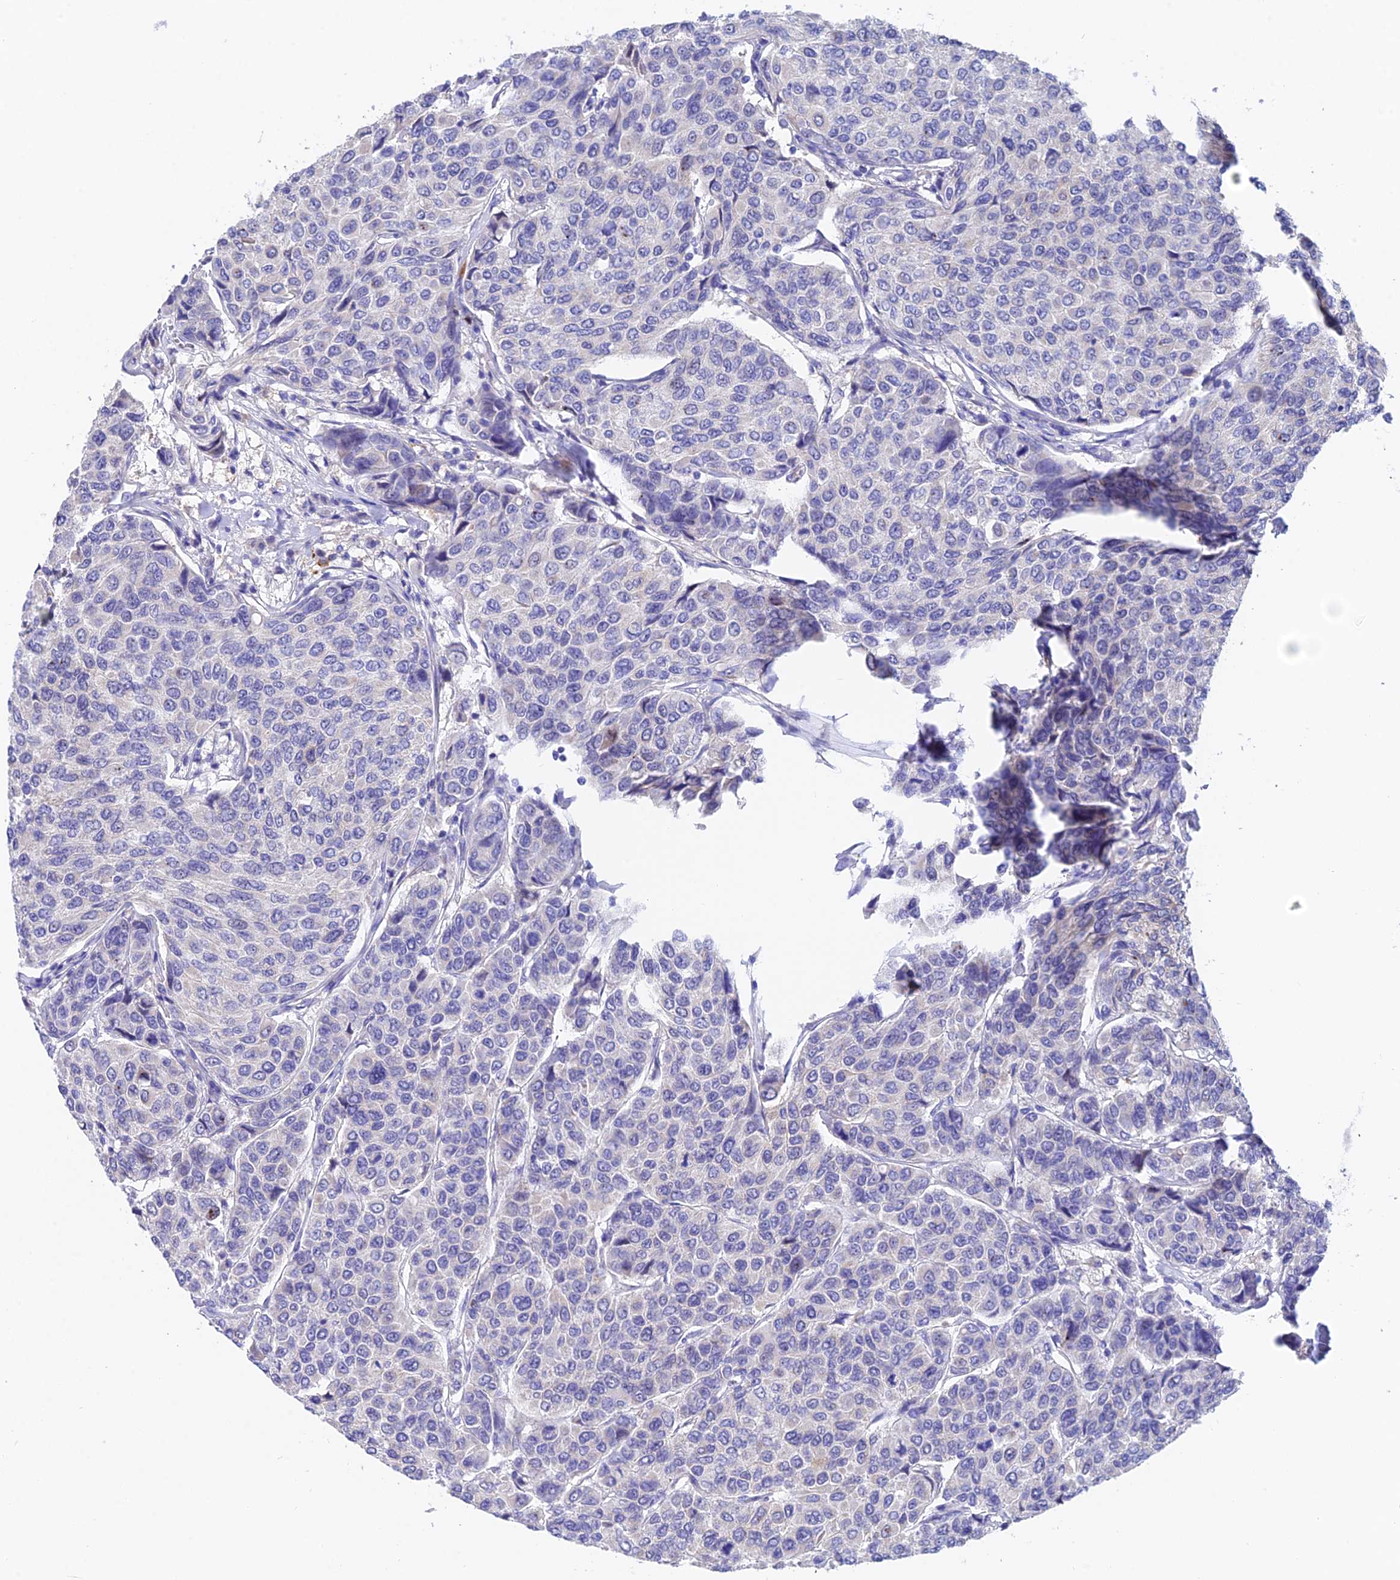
{"staining": {"intensity": "negative", "quantity": "none", "location": "none"}, "tissue": "breast cancer", "cell_type": "Tumor cells", "image_type": "cancer", "snomed": [{"axis": "morphology", "description": "Duct carcinoma"}, {"axis": "topography", "description": "Breast"}], "caption": "Protein analysis of breast infiltrating ductal carcinoma shows no significant expression in tumor cells.", "gene": "CEP41", "patient": {"sex": "female", "age": 55}}